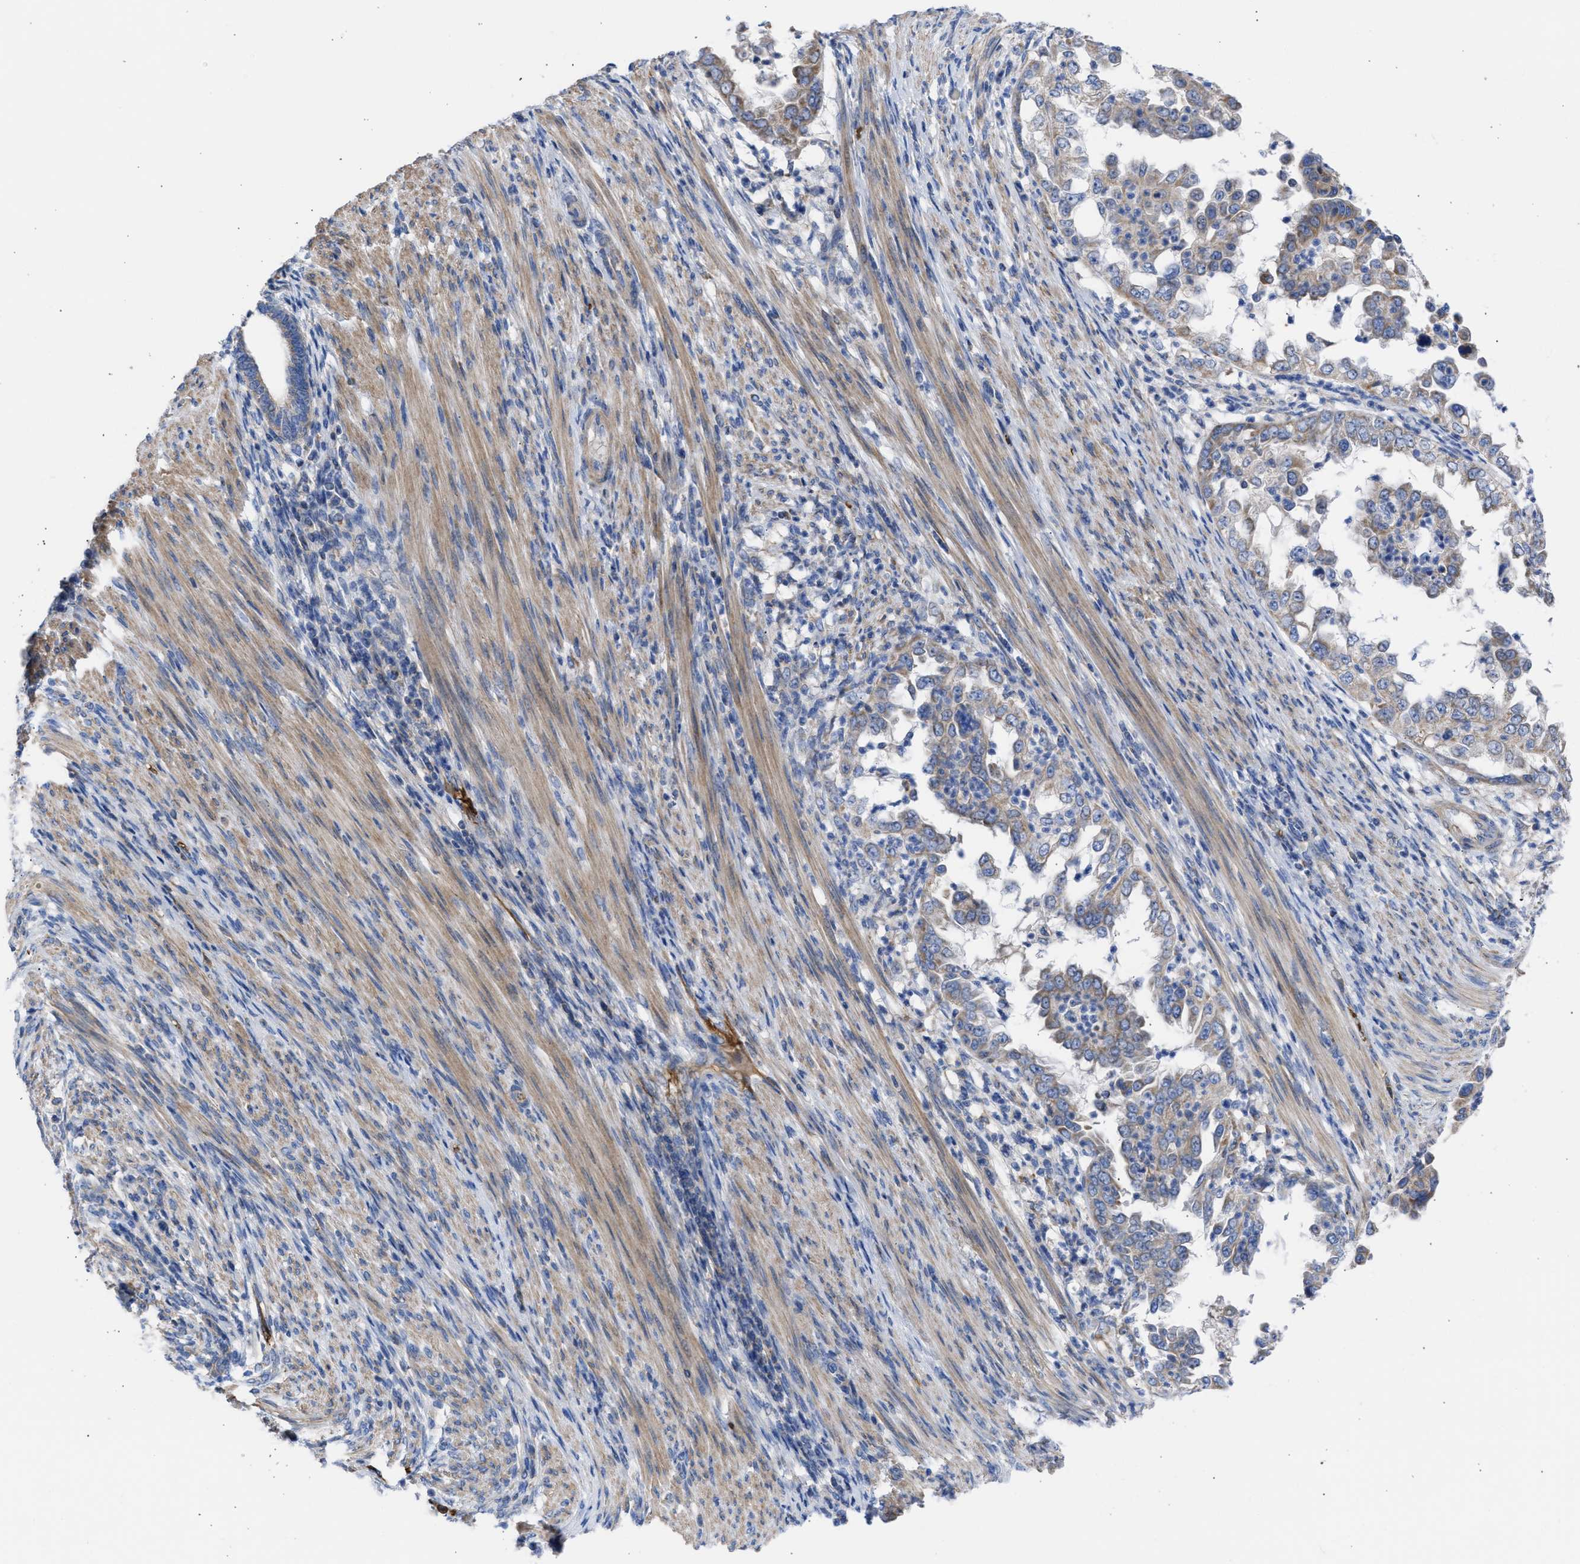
{"staining": {"intensity": "weak", "quantity": ">75%", "location": "cytoplasmic/membranous"}, "tissue": "endometrial cancer", "cell_type": "Tumor cells", "image_type": "cancer", "snomed": [{"axis": "morphology", "description": "Adenocarcinoma, NOS"}, {"axis": "topography", "description": "Endometrium"}], "caption": "A low amount of weak cytoplasmic/membranous expression is seen in approximately >75% of tumor cells in endometrial cancer (adenocarcinoma) tissue.", "gene": "BTG3", "patient": {"sex": "female", "age": 85}}